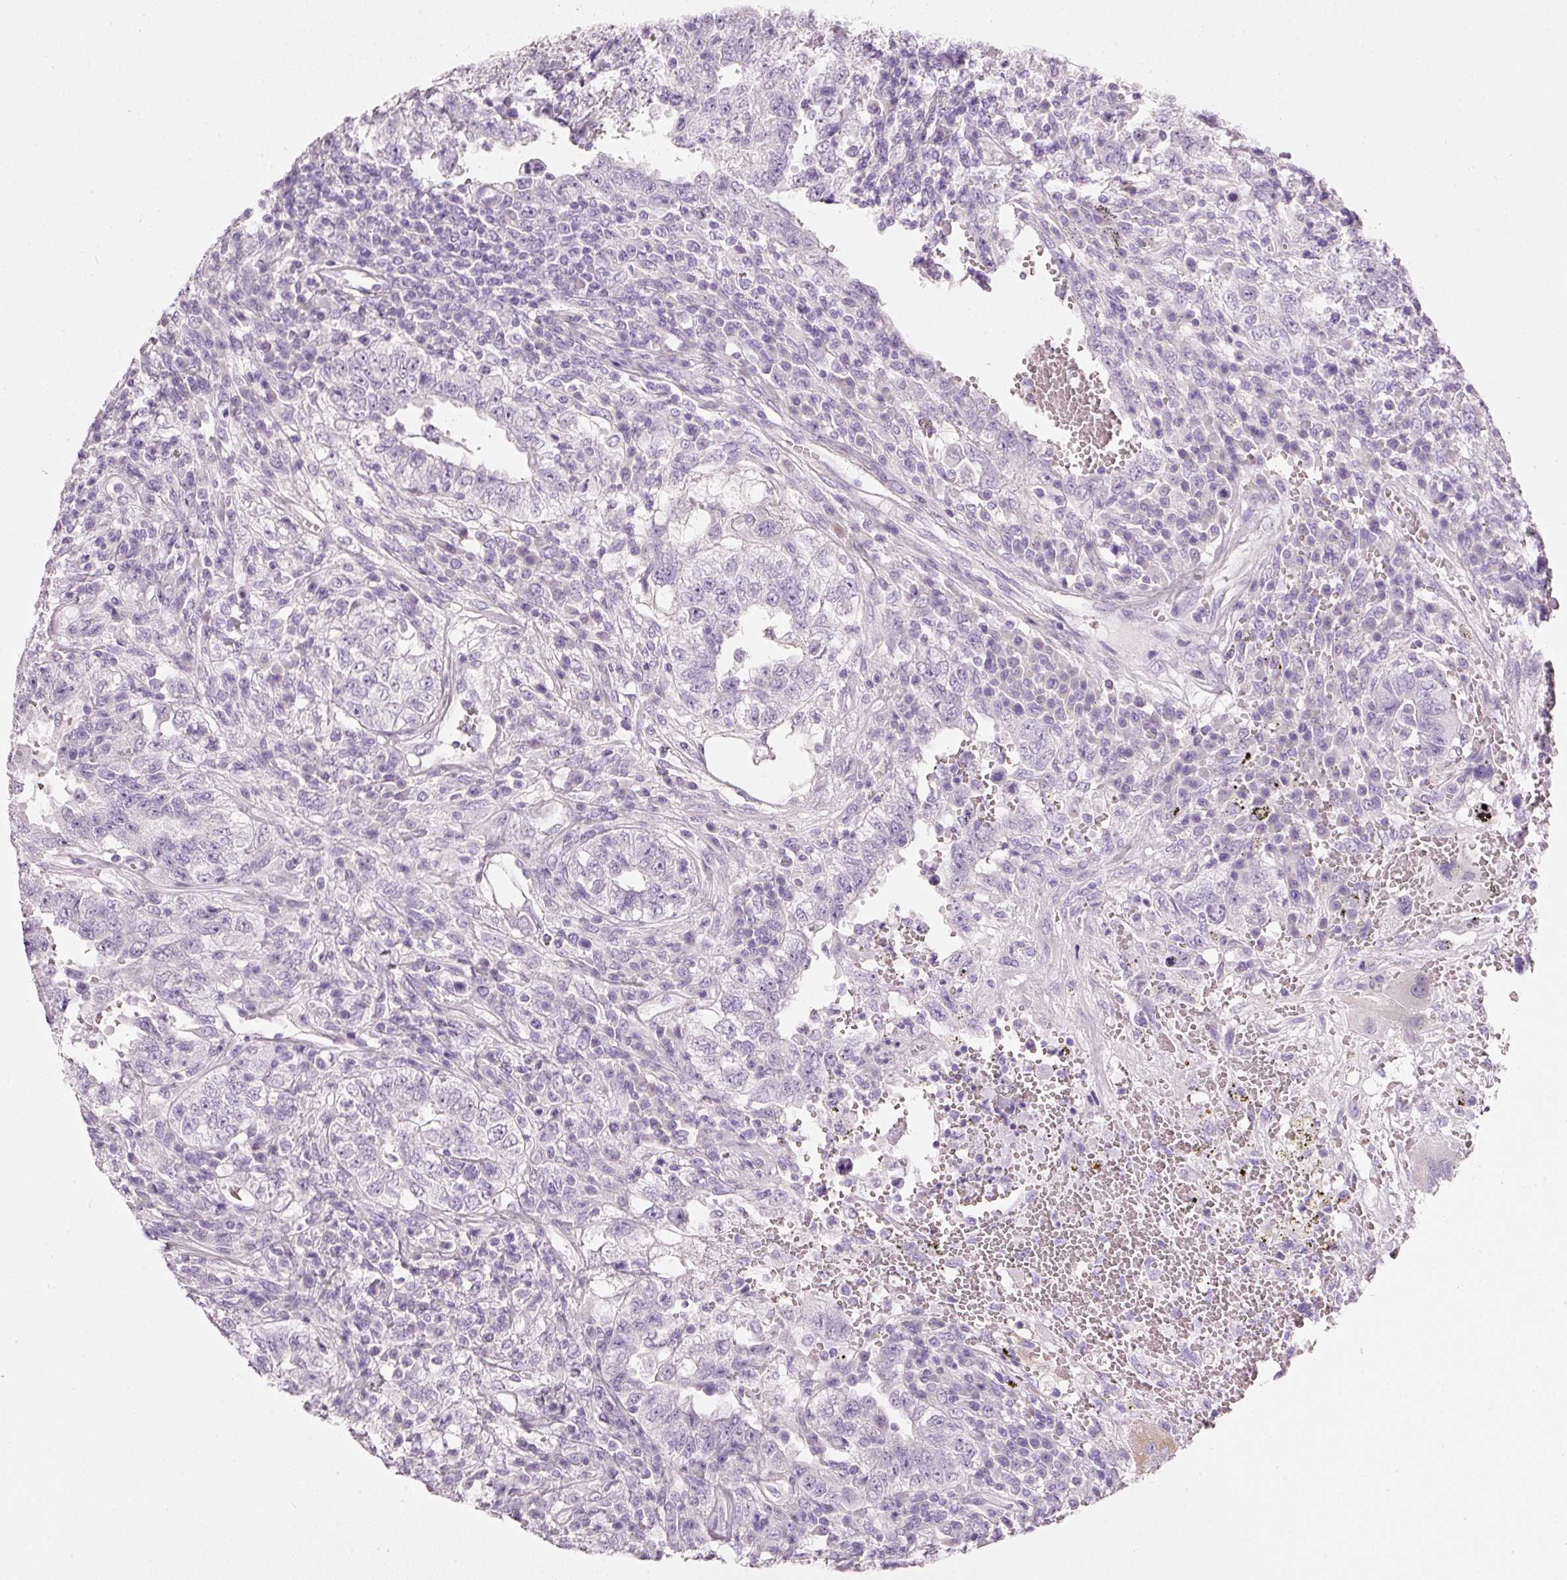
{"staining": {"intensity": "negative", "quantity": "none", "location": "none"}, "tissue": "testis cancer", "cell_type": "Tumor cells", "image_type": "cancer", "snomed": [{"axis": "morphology", "description": "Carcinoma, Embryonal, NOS"}, {"axis": "topography", "description": "Testis"}], "caption": "An image of human embryonal carcinoma (testis) is negative for staining in tumor cells.", "gene": "PDXDC1", "patient": {"sex": "male", "age": 26}}